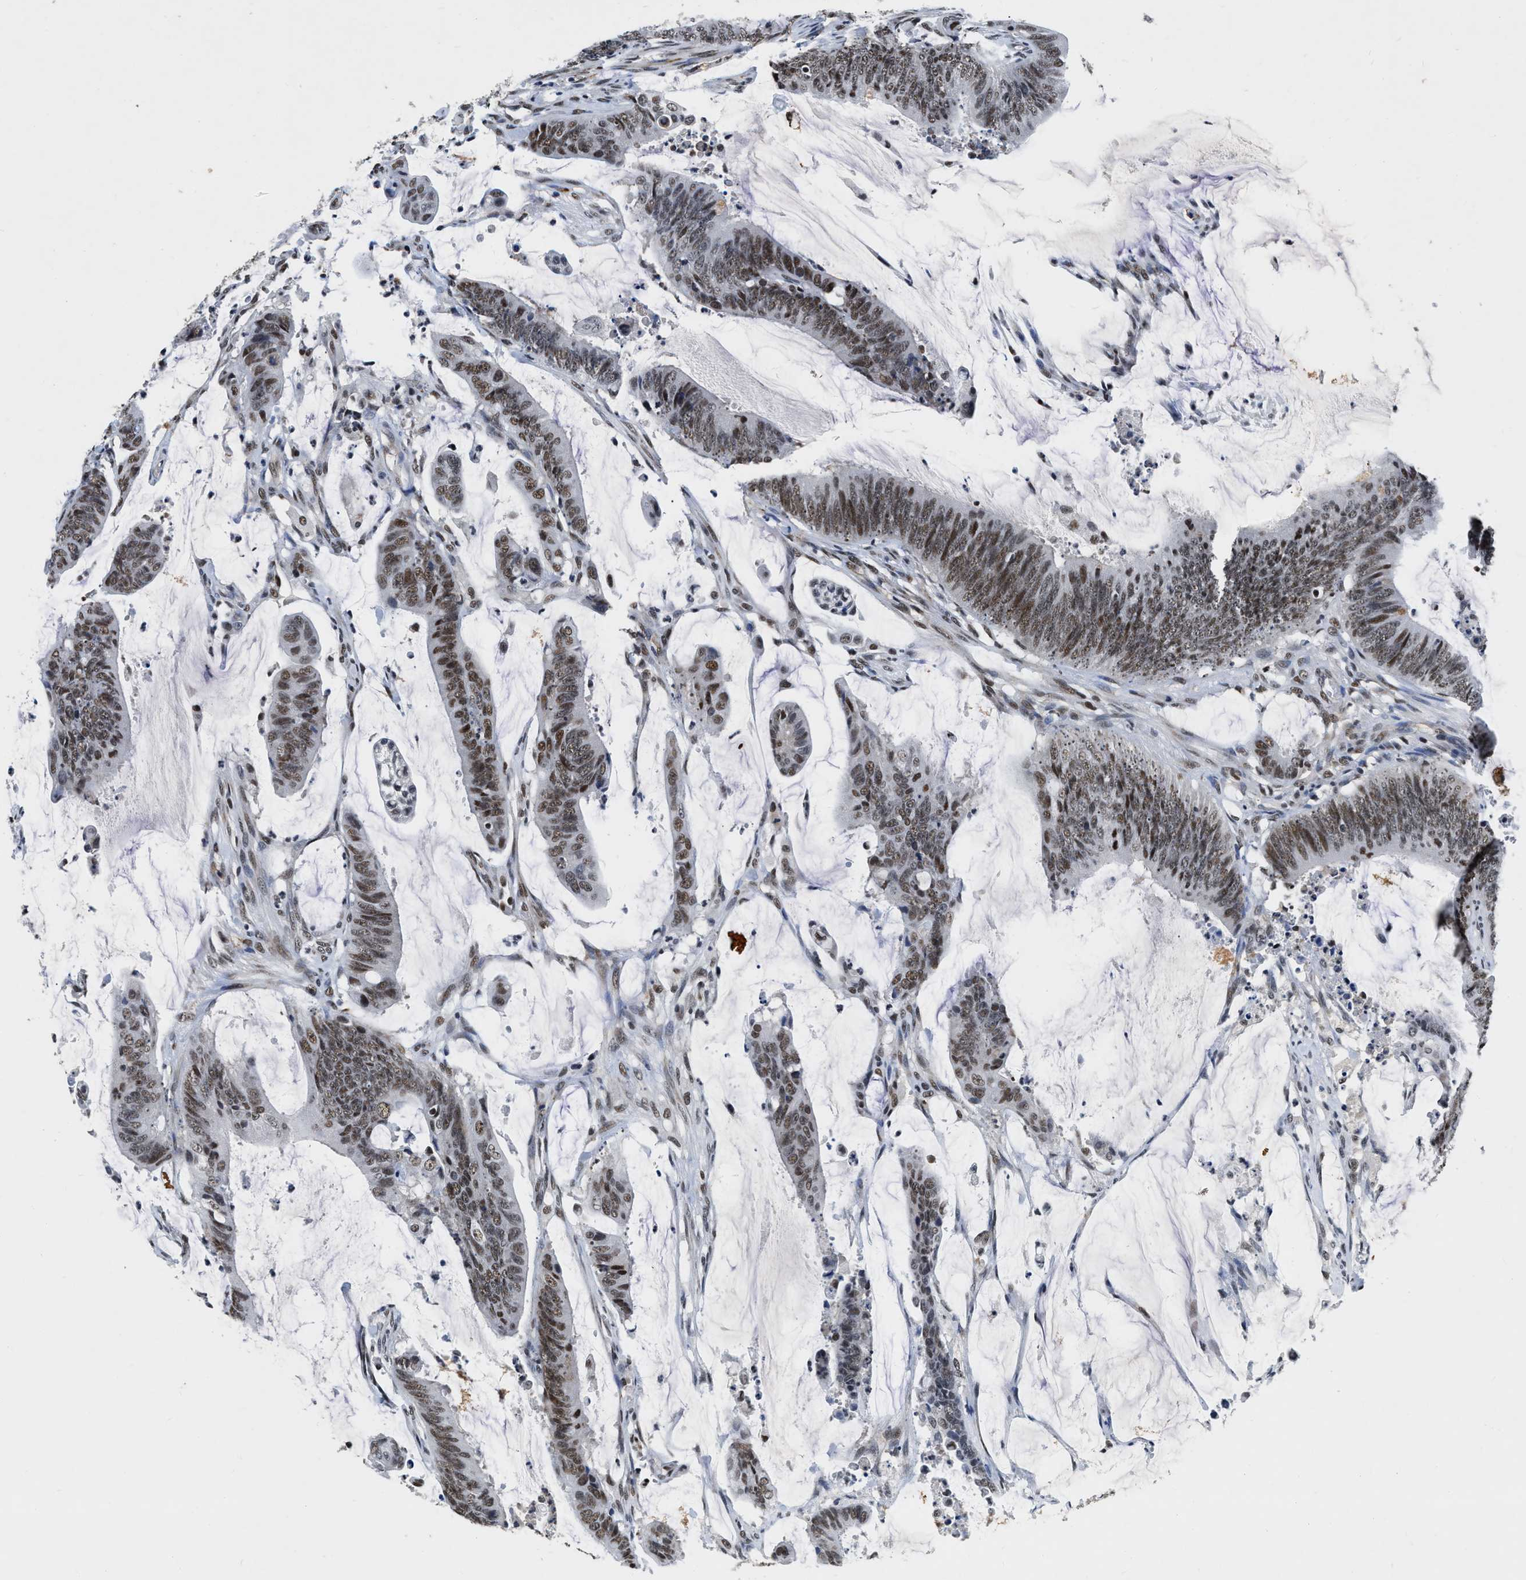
{"staining": {"intensity": "moderate", "quantity": ">75%", "location": "nuclear"}, "tissue": "colorectal cancer", "cell_type": "Tumor cells", "image_type": "cancer", "snomed": [{"axis": "morphology", "description": "Adenocarcinoma, NOS"}, {"axis": "topography", "description": "Rectum"}], "caption": "Colorectal cancer (adenocarcinoma) was stained to show a protein in brown. There is medium levels of moderate nuclear positivity in approximately >75% of tumor cells. The staining was performed using DAB (3,3'-diaminobenzidine), with brown indicating positive protein expression. Nuclei are stained blue with hematoxylin.", "gene": "CCNE1", "patient": {"sex": "female", "age": 66}}